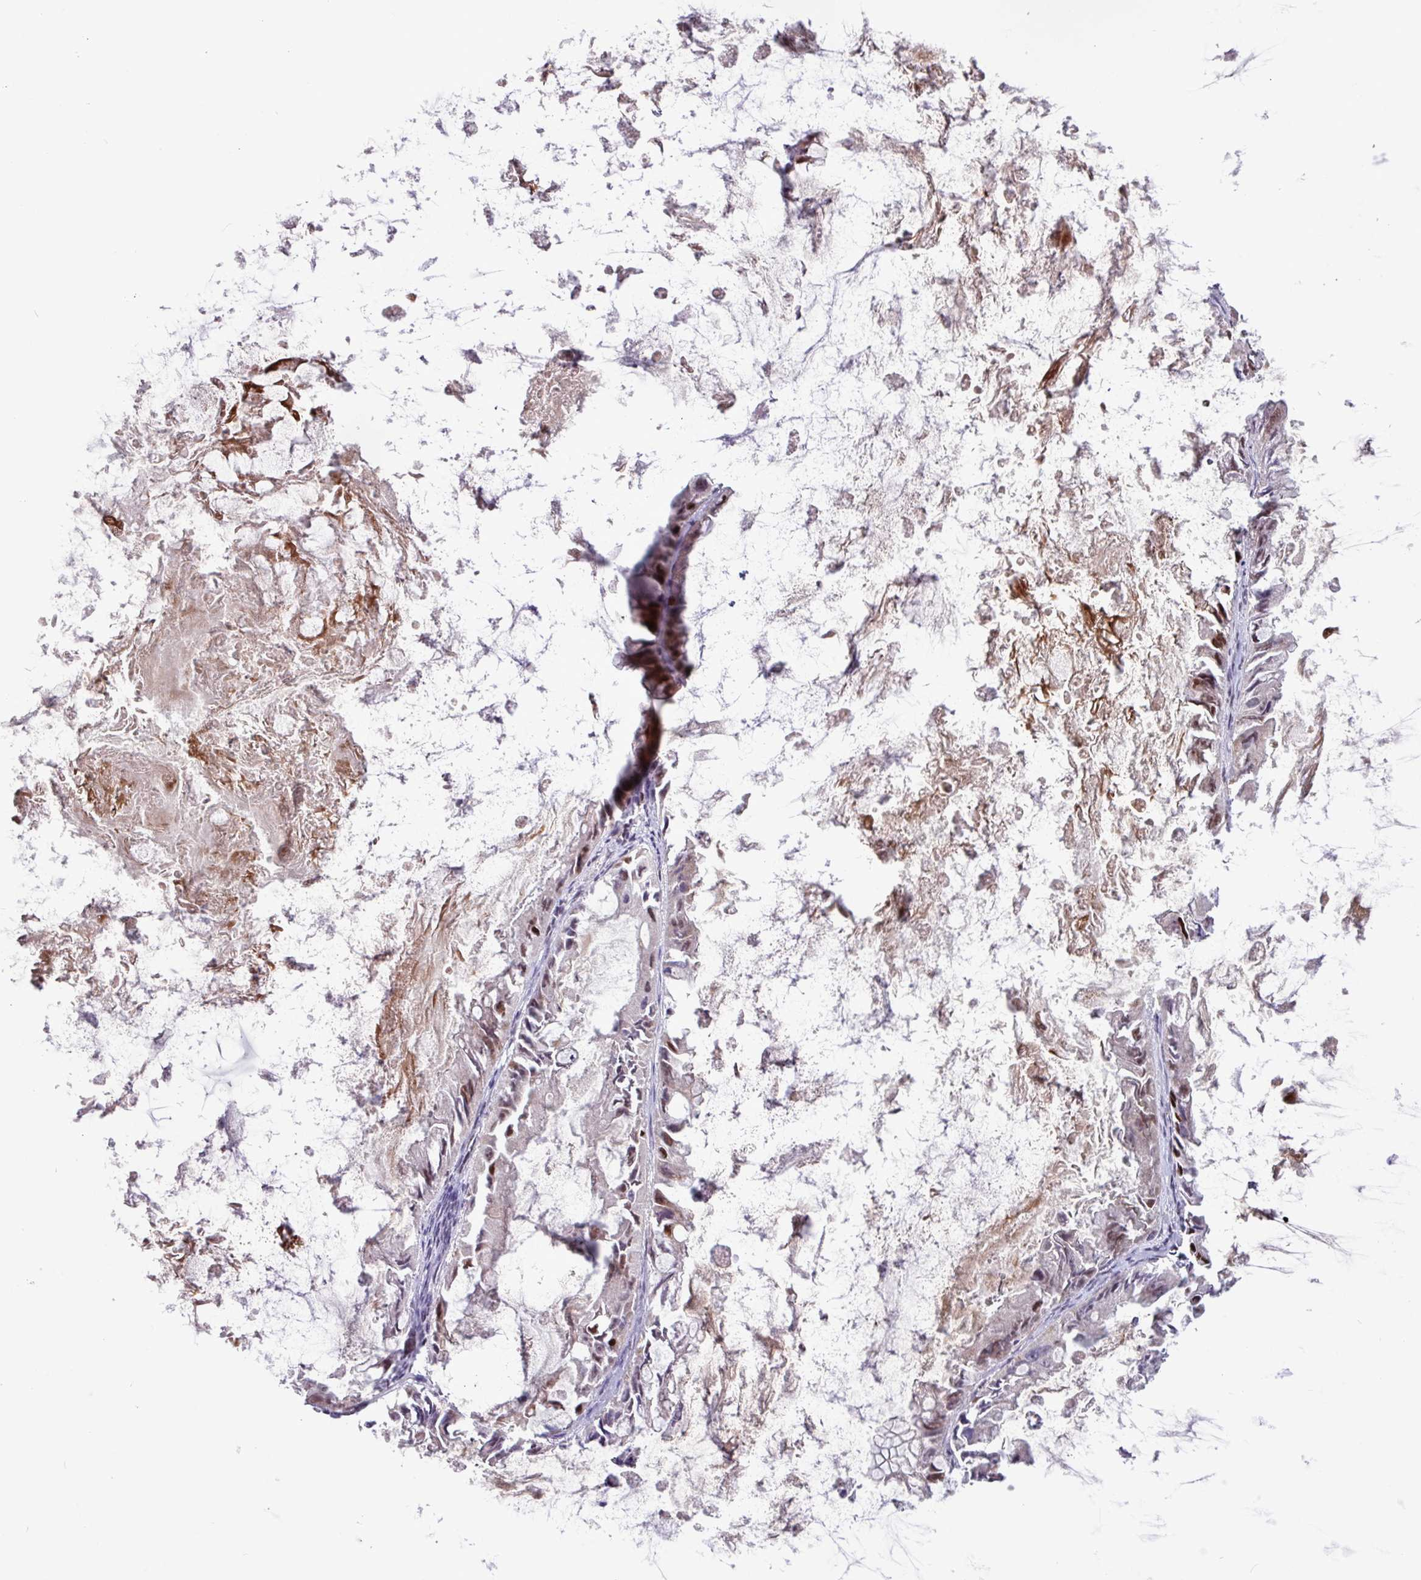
{"staining": {"intensity": "moderate", "quantity": ">75%", "location": "nuclear"}, "tissue": "ovarian cancer", "cell_type": "Tumor cells", "image_type": "cancer", "snomed": [{"axis": "morphology", "description": "Cystadenocarcinoma, mucinous, NOS"}, {"axis": "topography", "description": "Ovary"}], "caption": "High-power microscopy captured an immunohistochemistry image of mucinous cystadenocarcinoma (ovarian), revealing moderate nuclear positivity in approximately >75% of tumor cells.", "gene": "BRD3", "patient": {"sex": "female", "age": 61}}